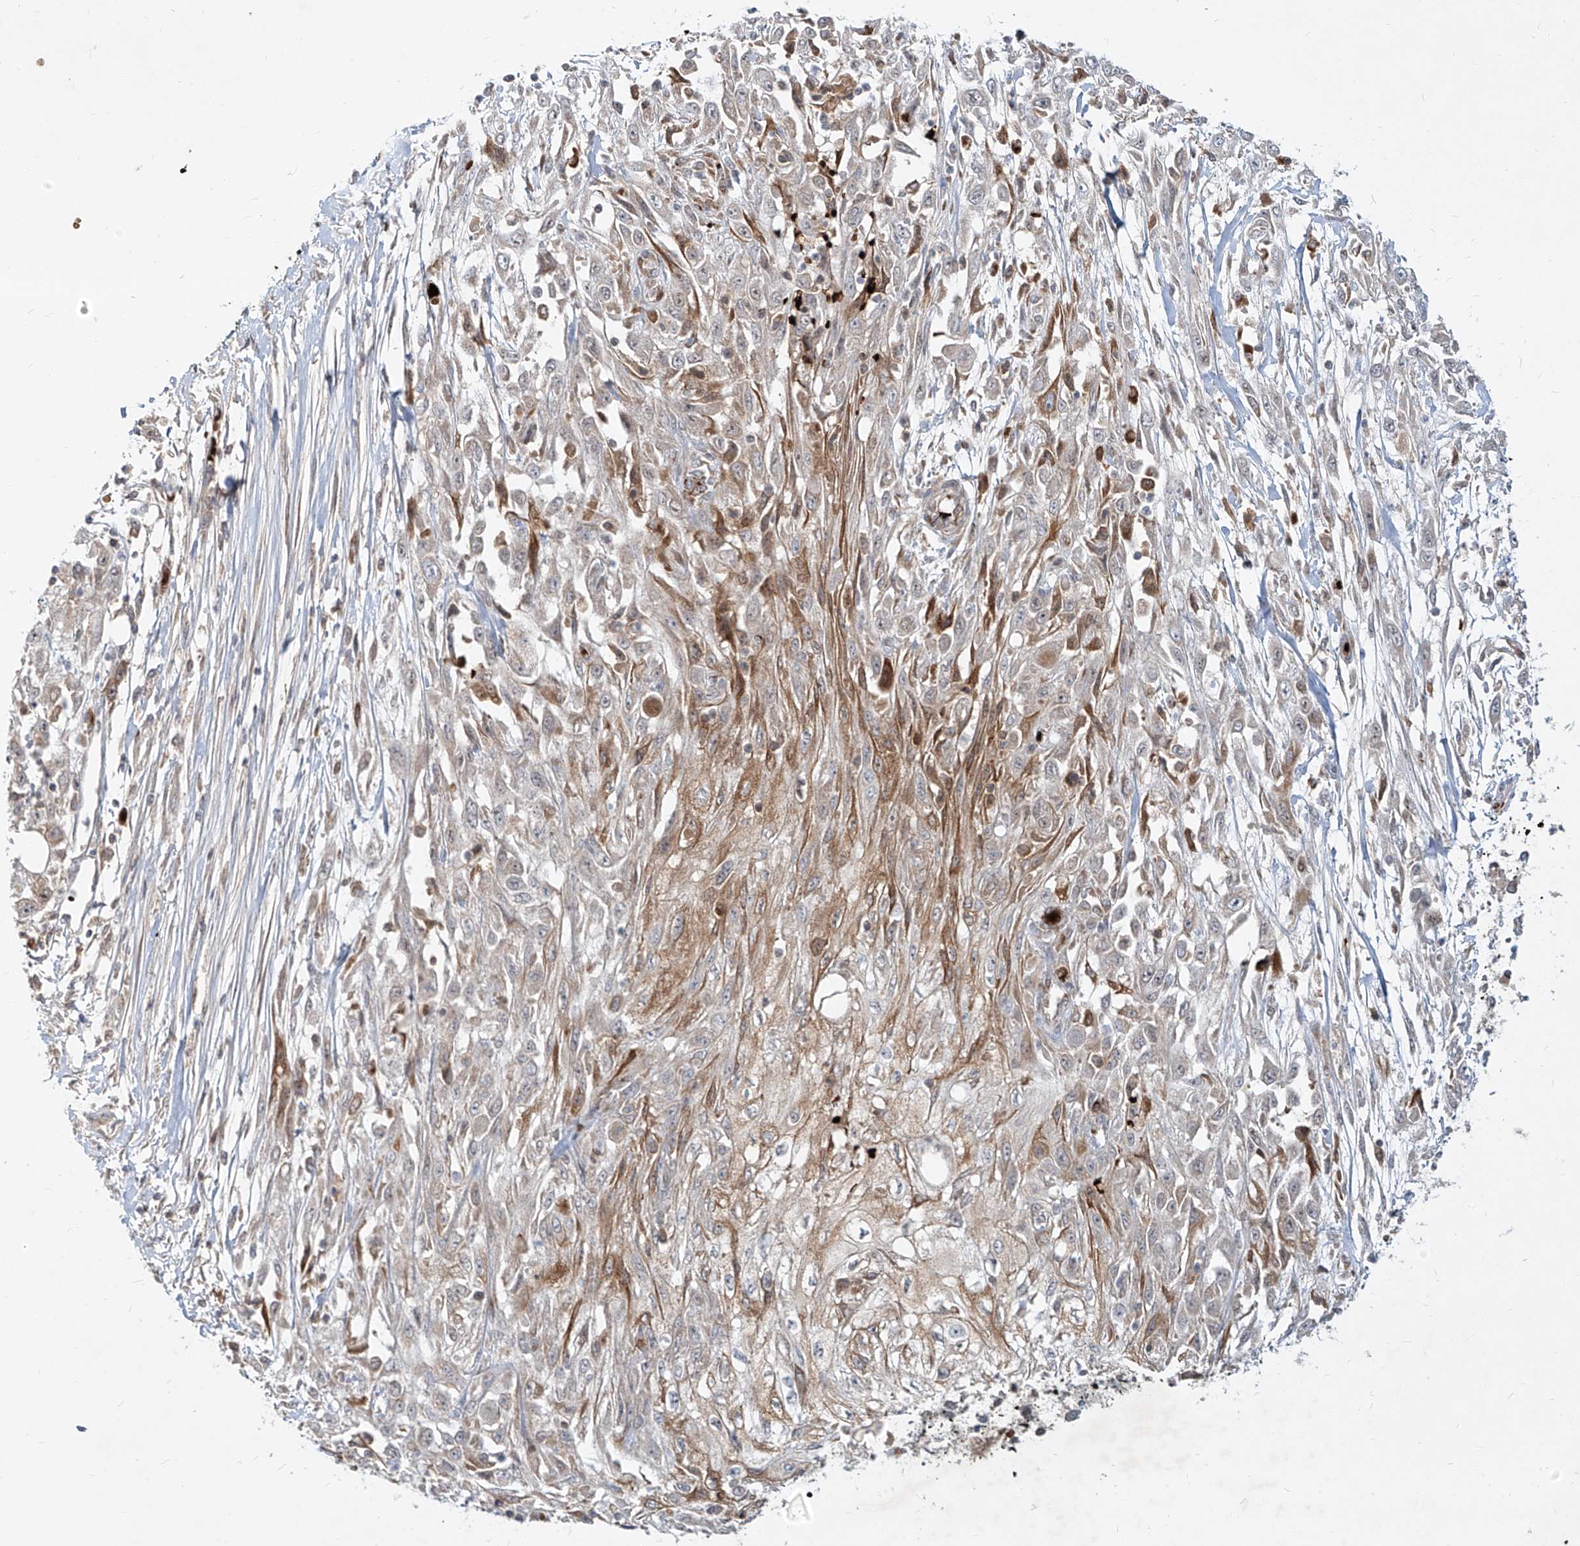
{"staining": {"intensity": "moderate", "quantity": "<25%", "location": "cytoplasmic/membranous,nuclear"}, "tissue": "skin cancer", "cell_type": "Tumor cells", "image_type": "cancer", "snomed": [{"axis": "morphology", "description": "Squamous cell carcinoma, NOS"}, {"axis": "morphology", "description": "Squamous cell carcinoma, metastatic, NOS"}, {"axis": "topography", "description": "Skin"}, {"axis": "topography", "description": "Lymph node"}], "caption": "A brown stain labels moderate cytoplasmic/membranous and nuclear staining of a protein in human skin squamous cell carcinoma tumor cells. (IHC, brightfield microscopy, high magnification).", "gene": "FGD2", "patient": {"sex": "male", "age": 75}}